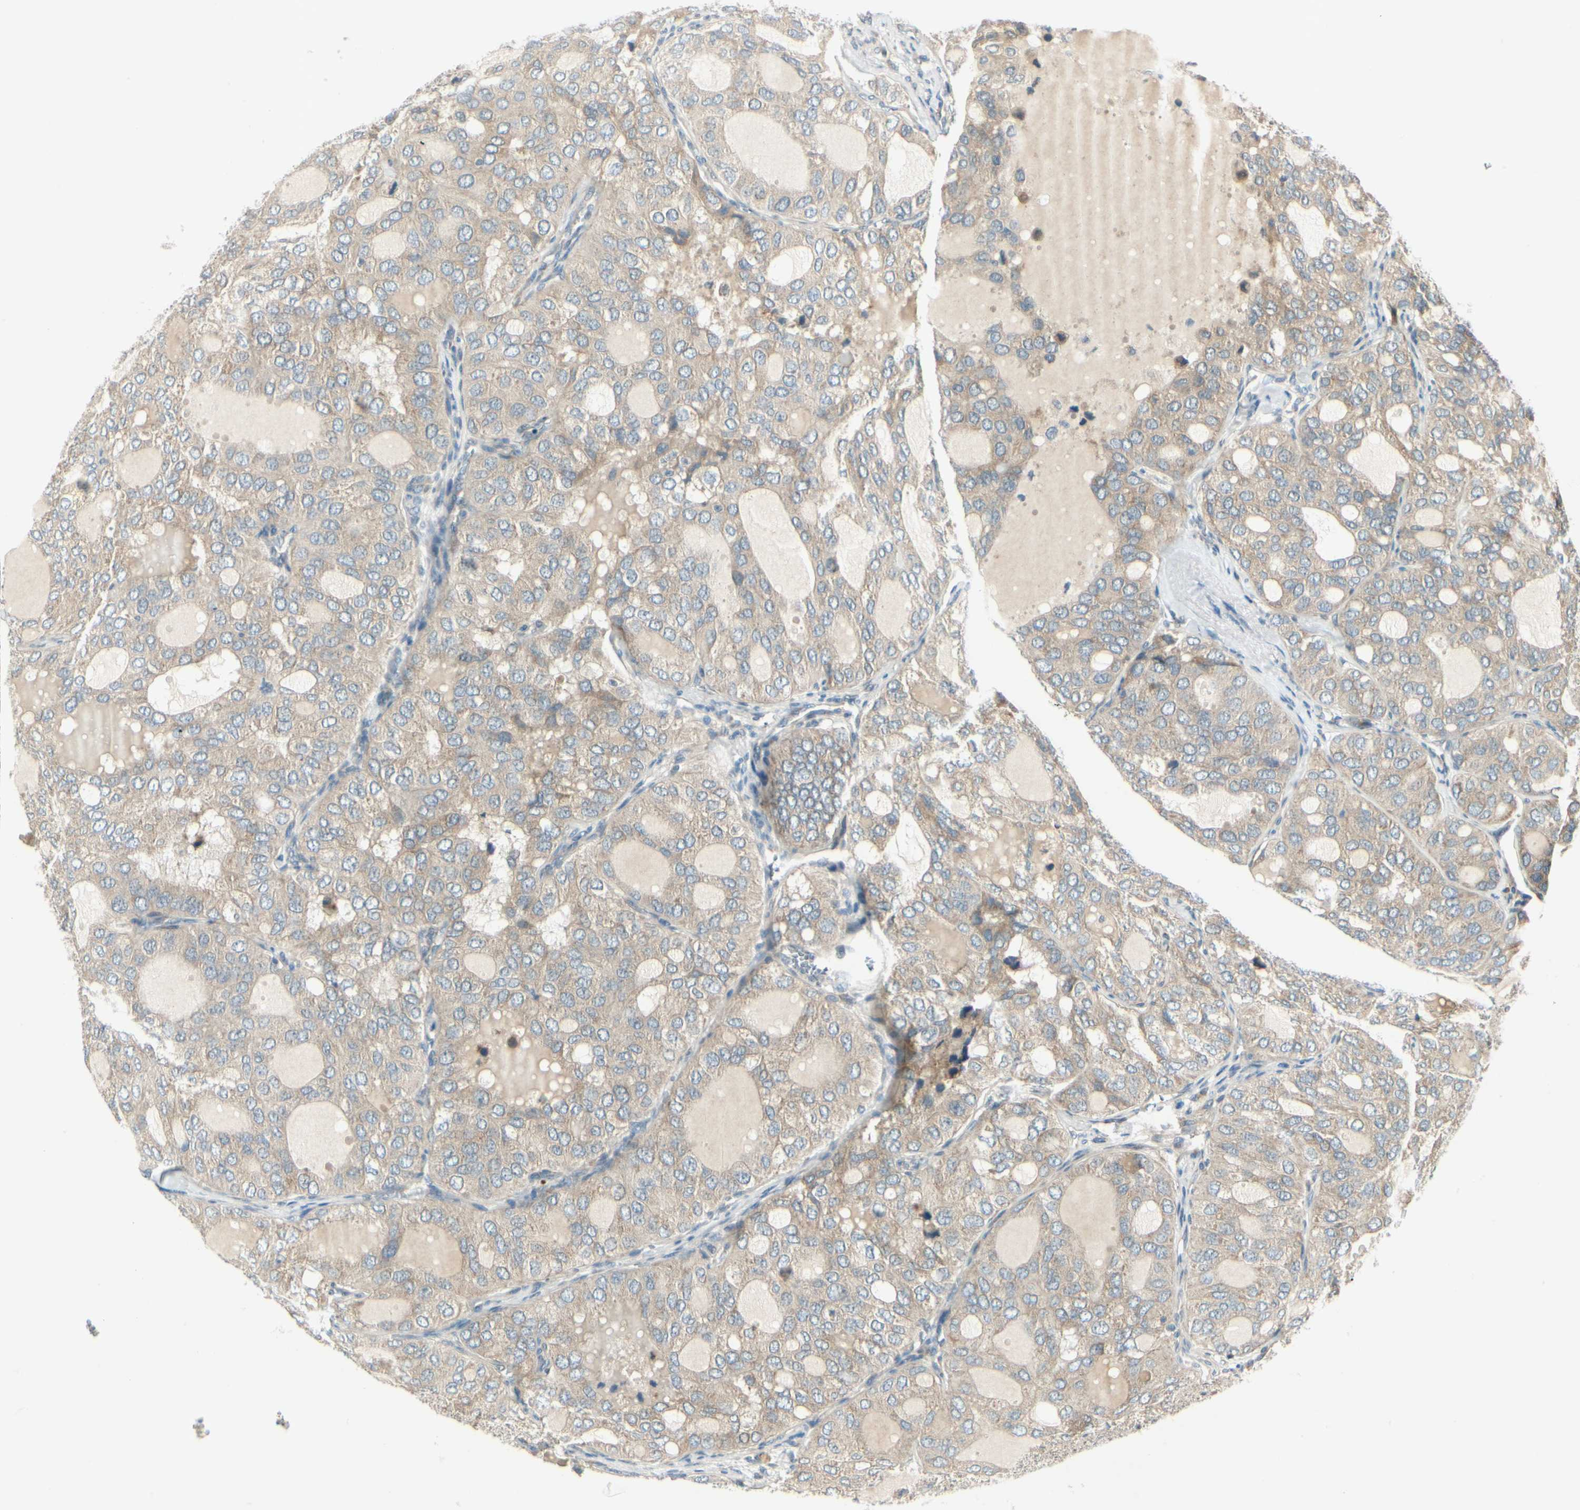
{"staining": {"intensity": "weak", "quantity": ">75%", "location": "cytoplasmic/membranous"}, "tissue": "thyroid cancer", "cell_type": "Tumor cells", "image_type": "cancer", "snomed": [{"axis": "morphology", "description": "Follicular adenoma carcinoma, NOS"}, {"axis": "topography", "description": "Thyroid gland"}], "caption": "Brown immunohistochemical staining in thyroid follicular adenoma carcinoma shows weak cytoplasmic/membranous positivity in approximately >75% of tumor cells.", "gene": "BNIP1", "patient": {"sex": "male", "age": 75}}